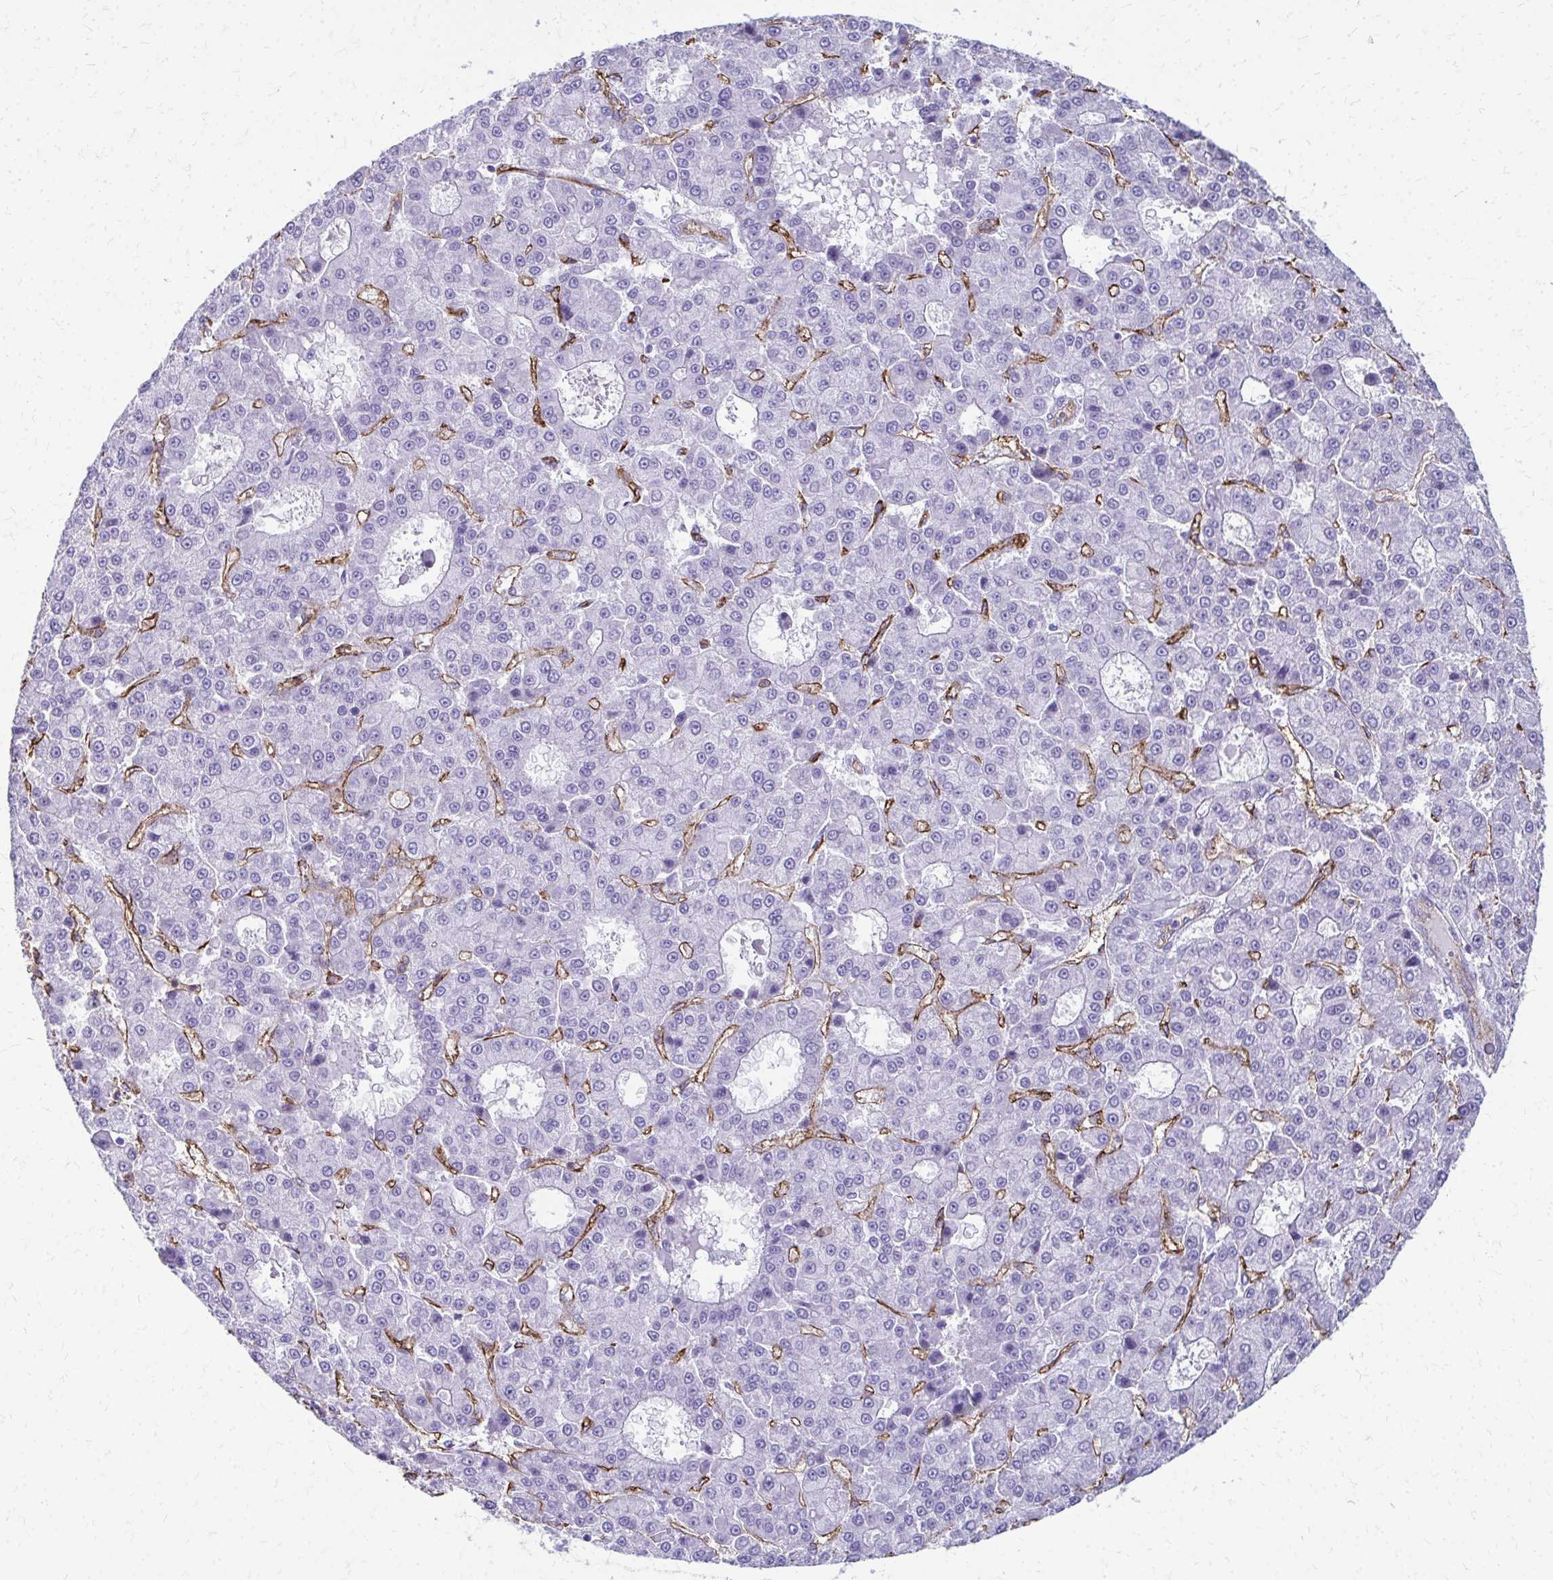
{"staining": {"intensity": "negative", "quantity": "none", "location": "none"}, "tissue": "liver cancer", "cell_type": "Tumor cells", "image_type": "cancer", "snomed": [{"axis": "morphology", "description": "Carcinoma, Hepatocellular, NOS"}, {"axis": "topography", "description": "Liver"}], "caption": "Immunohistochemistry of human liver cancer demonstrates no expression in tumor cells. (Stains: DAB IHC with hematoxylin counter stain, Microscopy: brightfield microscopy at high magnification).", "gene": "TPSG1", "patient": {"sex": "male", "age": 70}}